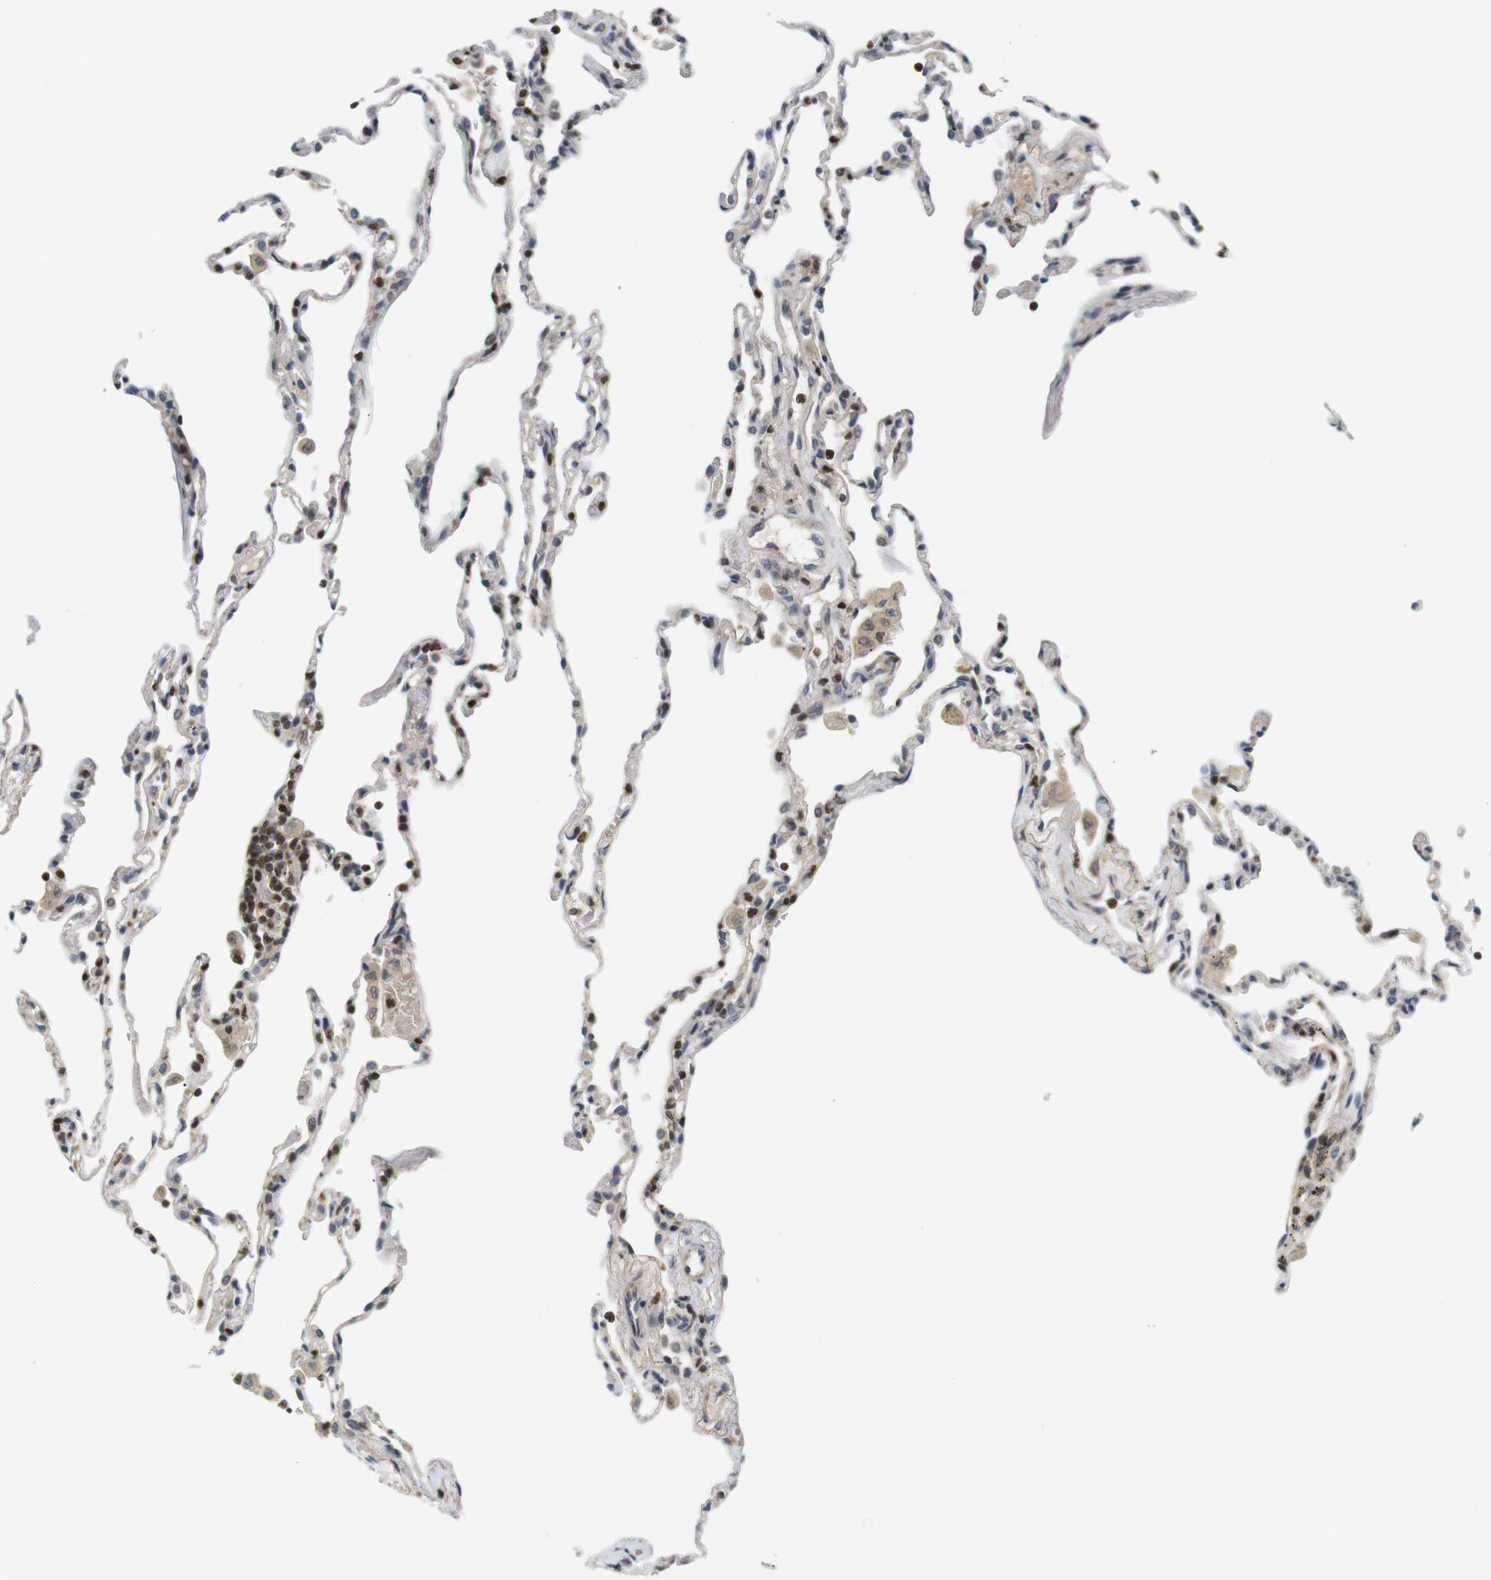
{"staining": {"intensity": "moderate", "quantity": "25%-75%", "location": "nuclear"}, "tissue": "lung", "cell_type": "Alveolar cells", "image_type": "normal", "snomed": [{"axis": "morphology", "description": "Normal tissue, NOS"}, {"axis": "topography", "description": "Lung"}], "caption": "Lung stained with a protein marker exhibits moderate staining in alveolar cells.", "gene": "MBD1", "patient": {"sex": "male", "age": 59}}